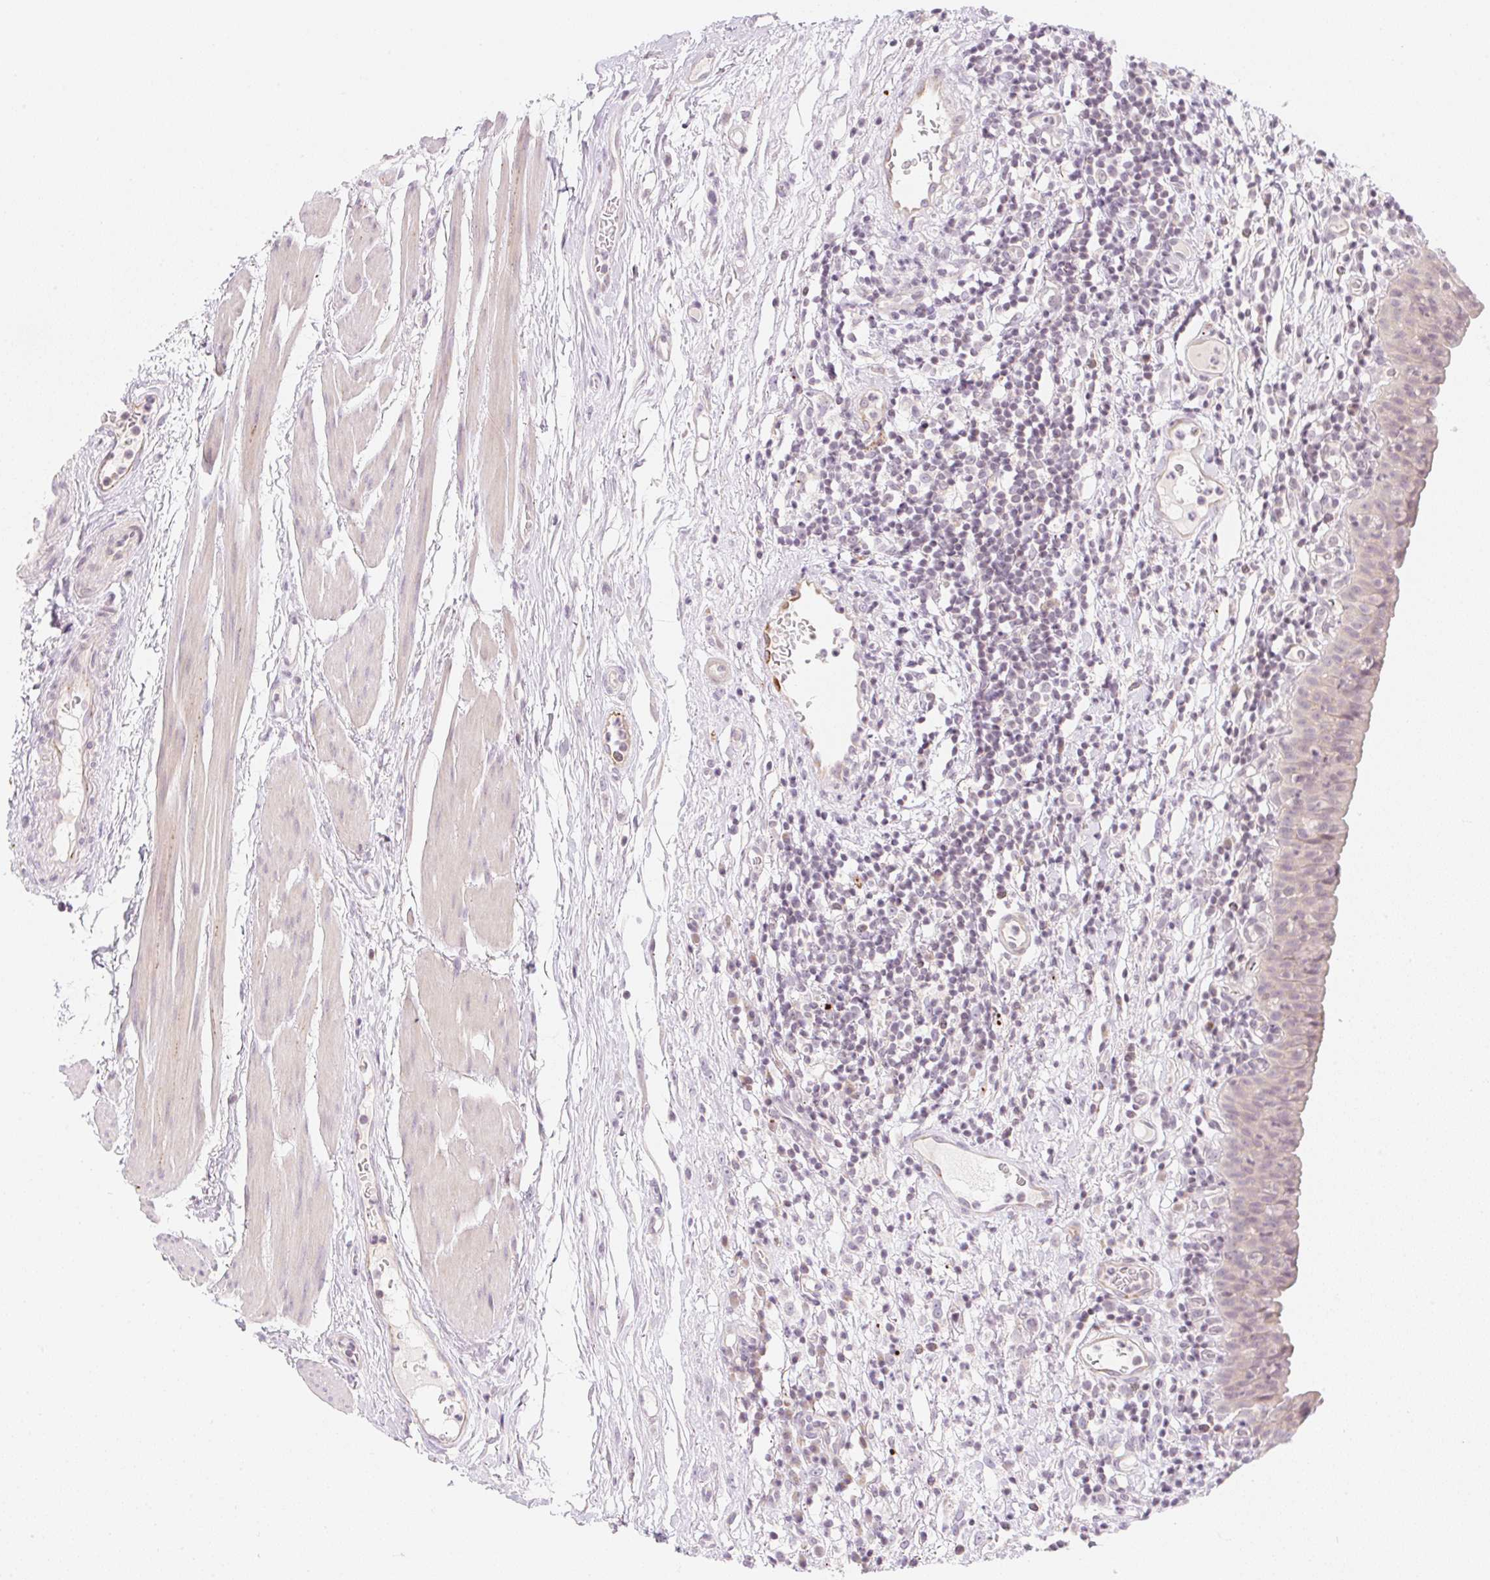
{"staining": {"intensity": "weak", "quantity": "<25%", "location": "cytoplasmic/membranous"}, "tissue": "urinary bladder", "cell_type": "Urothelial cells", "image_type": "normal", "snomed": [{"axis": "morphology", "description": "Normal tissue, NOS"}, {"axis": "morphology", "description": "Inflammation, NOS"}, {"axis": "topography", "description": "Urinary bladder"}], "caption": "There is no significant positivity in urothelial cells of urinary bladder. The staining was performed using DAB (3,3'-diaminobenzidine) to visualize the protein expression in brown, while the nuclei were stained in blue with hematoxylin (Magnification: 20x).", "gene": "CASKIN1", "patient": {"sex": "male", "age": 57}}